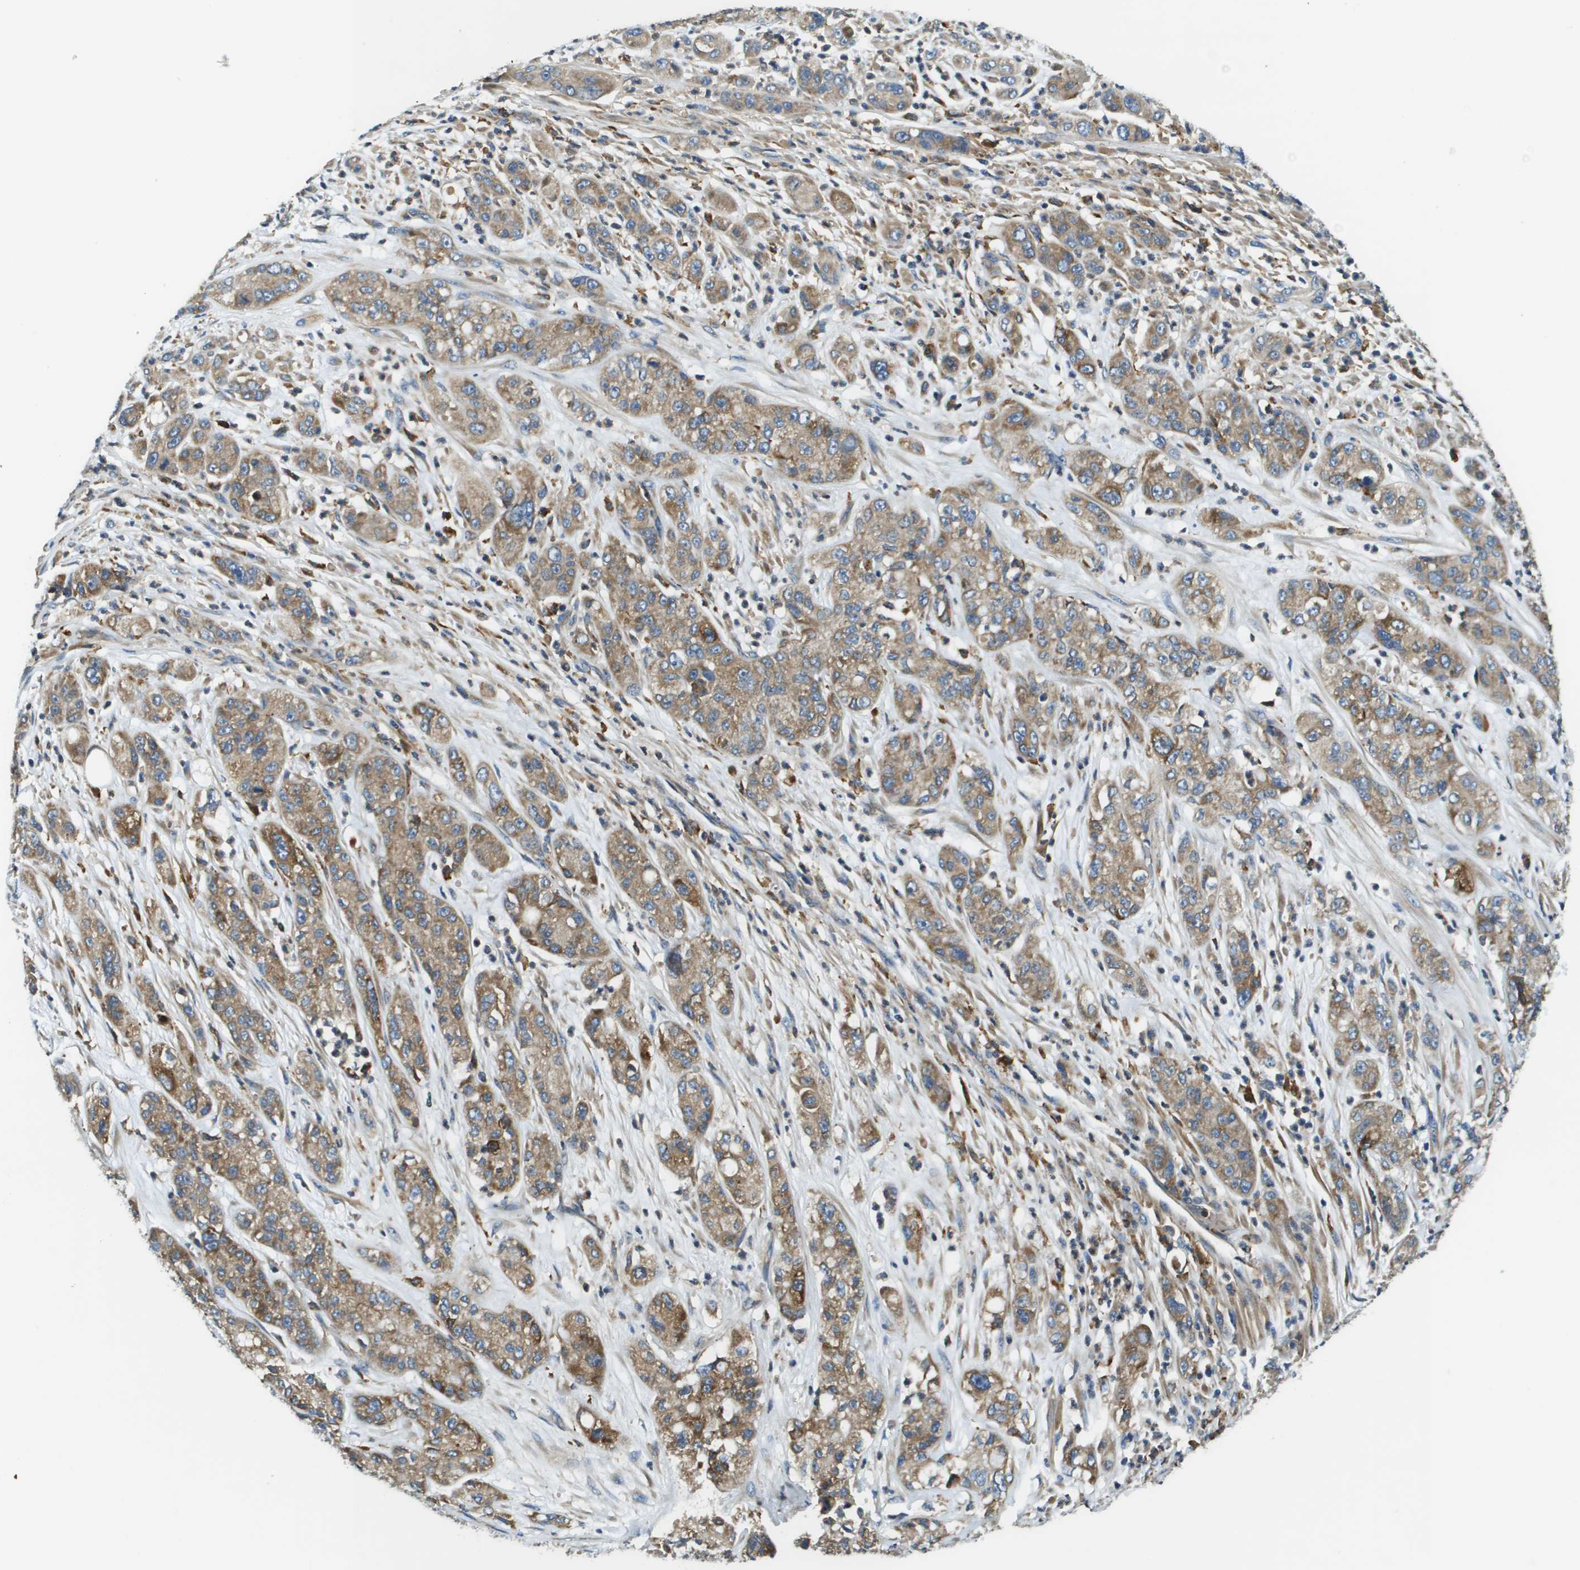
{"staining": {"intensity": "moderate", "quantity": ">75%", "location": "cytoplasmic/membranous"}, "tissue": "pancreatic cancer", "cell_type": "Tumor cells", "image_type": "cancer", "snomed": [{"axis": "morphology", "description": "Adenocarcinoma, NOS"}, {"axis": "topography", "description": "Pancreas"}], "caption": "Protein expression analysis of adenocarcinoma (pancreatic) exhibits moderate cytoplasmic/membranous expression in approximately >75% of tumor cells. The staining was performed using DAB, with brown indicating positive protein expression. Nuclei are stained blue with hematoxylin.", "gene": "CNPY3", "patient": {"sex": "female", "age": 78}}